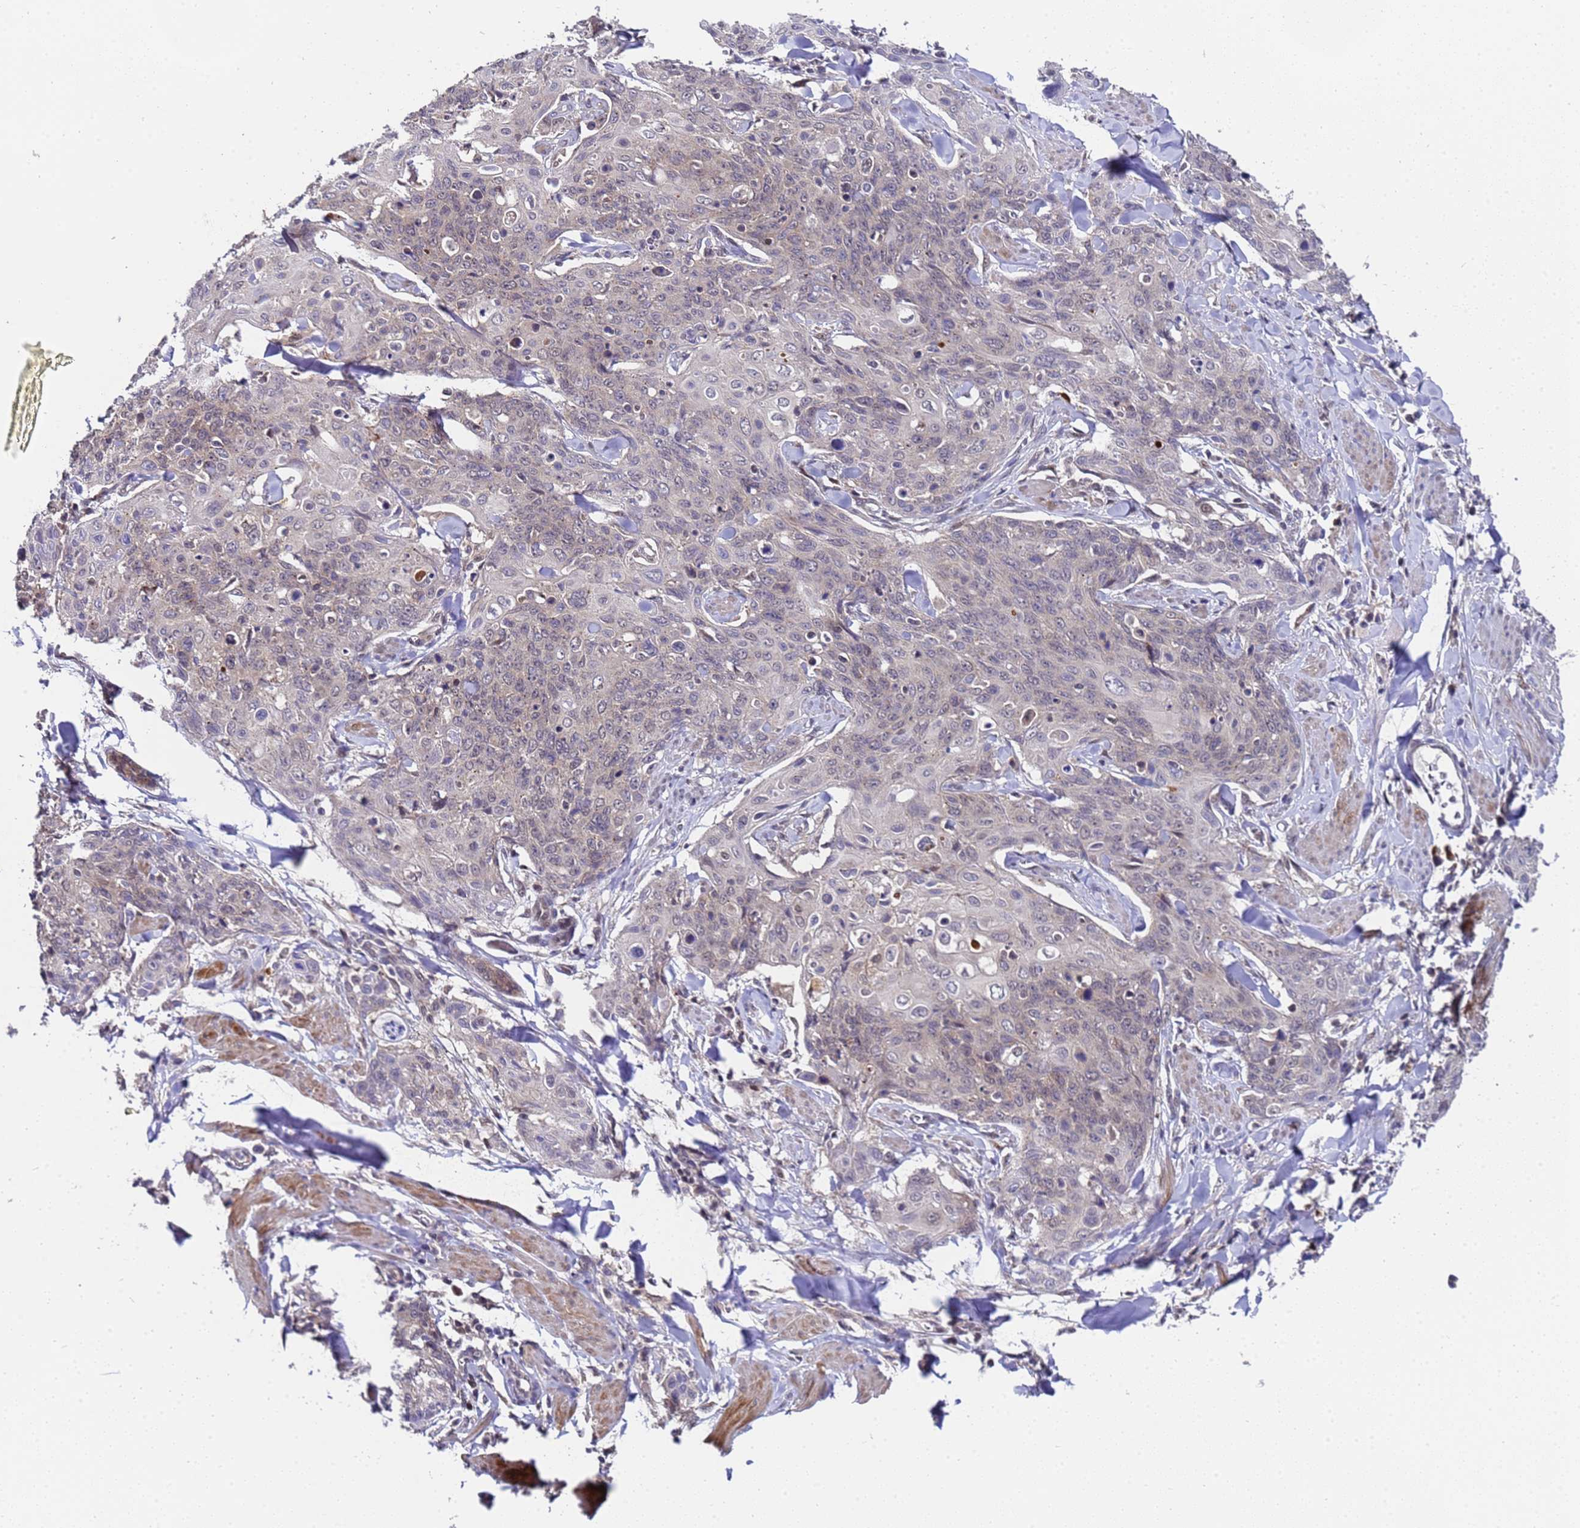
{"staining": {"intensity": "weak", "quantity": "<25%", "location": "cytoplasmic/membranous"}, "tissue": "skin cancer", "cell_type": "Tumor cells", "image_type": "cancer", "snomed": [{"axis": "morphology", "description": "Squamous cell carcinoma, NOS"}, {"axis": "topography", "description": "Skin"}, {"axis": "topography", "description": "Vulva"}], "caption": "IHC of skin cancer (squamous cell carcinoma) exhibits no positivity in tumor cells.", "gene": "ANAPC13", "patient": {"sex": "female", "age": 85}}